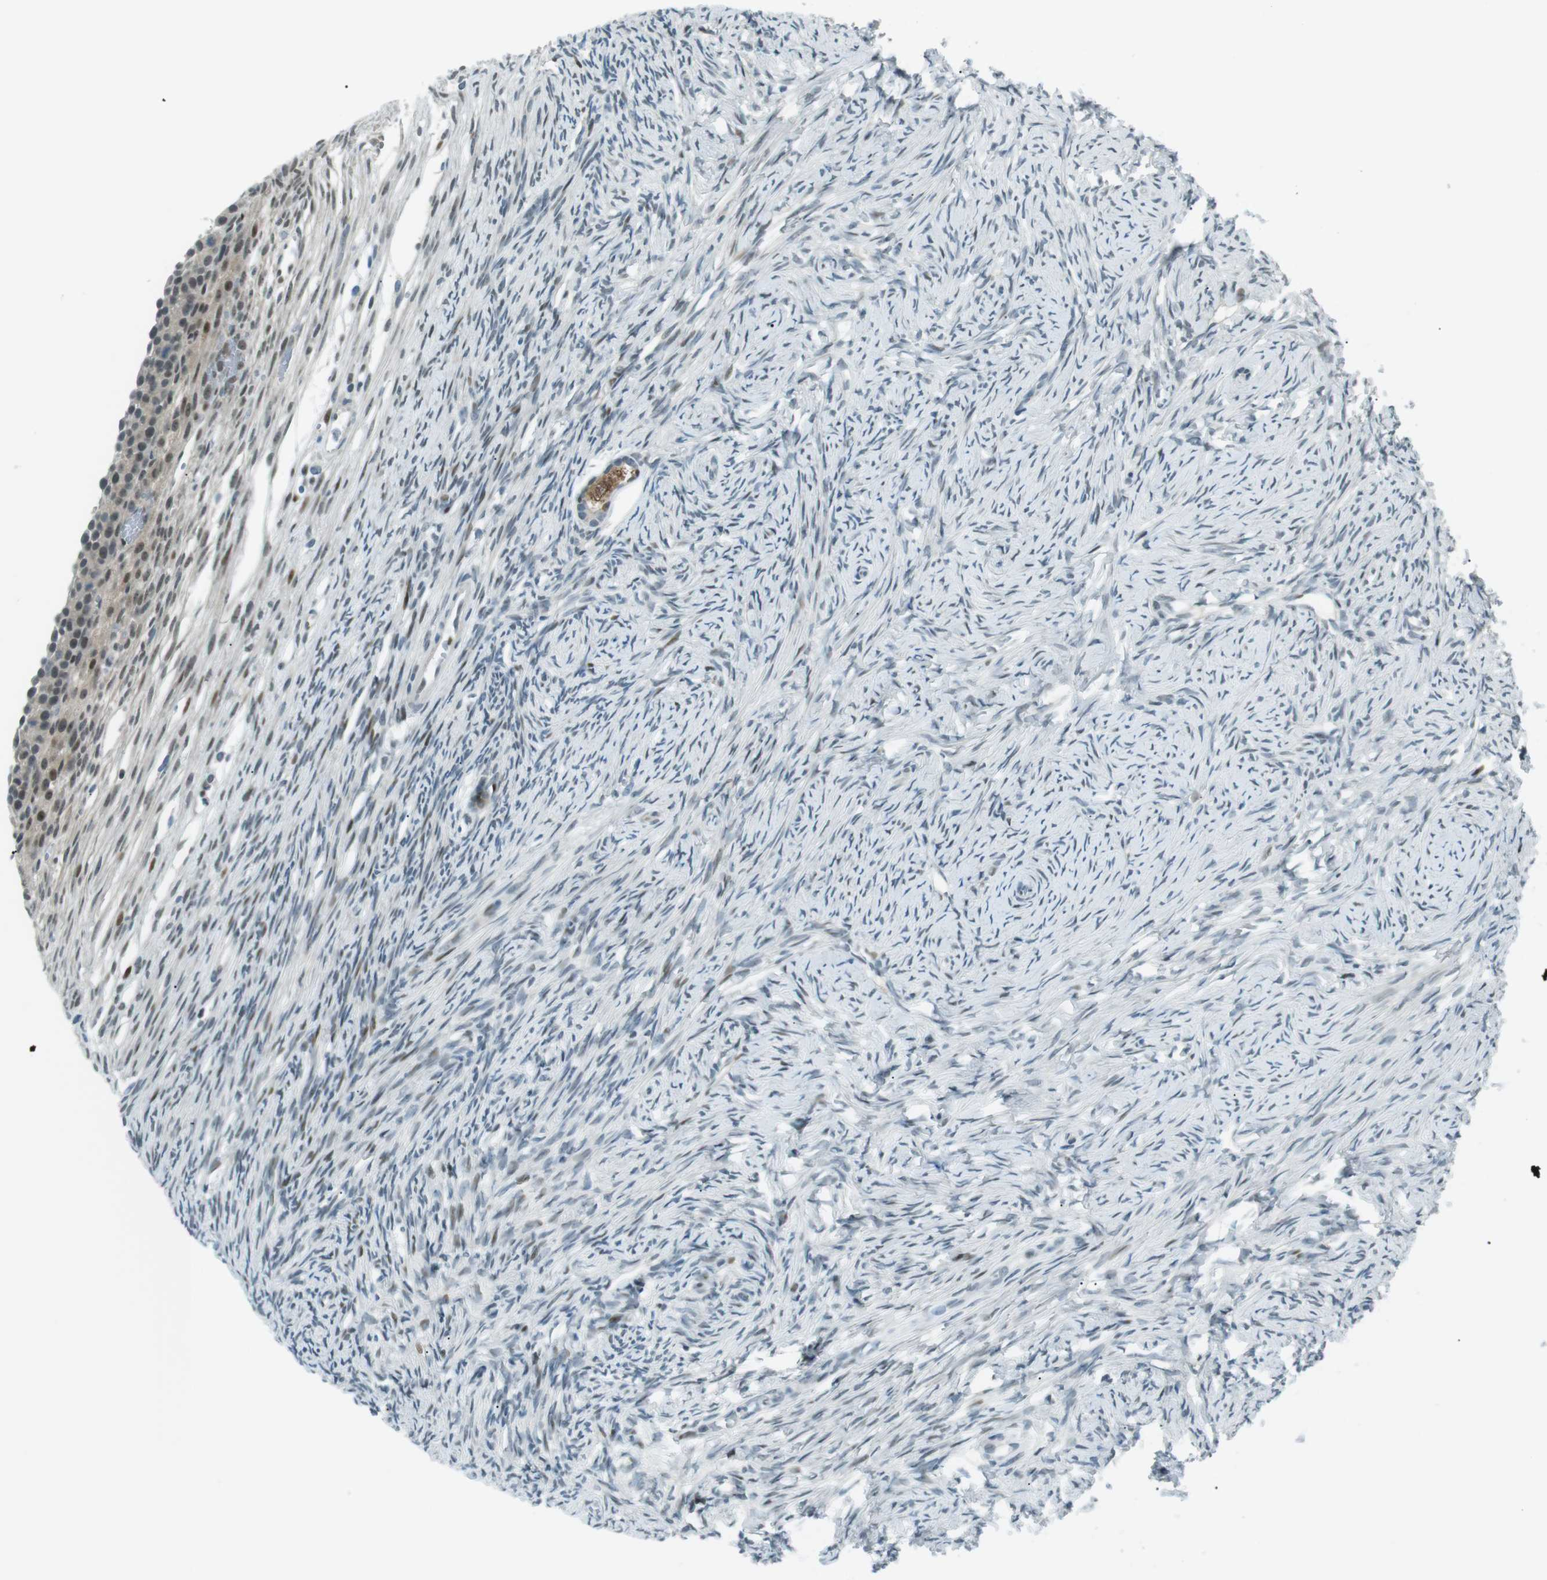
{"staining": {"intensity": "moderate", "quantity": ">75%", "location": "cytoplasmic/membranous"}, "tissue": "ovary", "cell_type": "Follicle cells", "image_type": "normal", "snomed": [{"axis": "morphology", "description": "Normal tissue, NOS"}, {"axis": "topography", "description": "Ovary"}], "caption": "An image of human ovary stained for a protein exhibits moderate cytoplasmic/membranous brown staining in follicle cells.", "gene": "PJA1", "patient": {"sex": "female", "age": 33}}